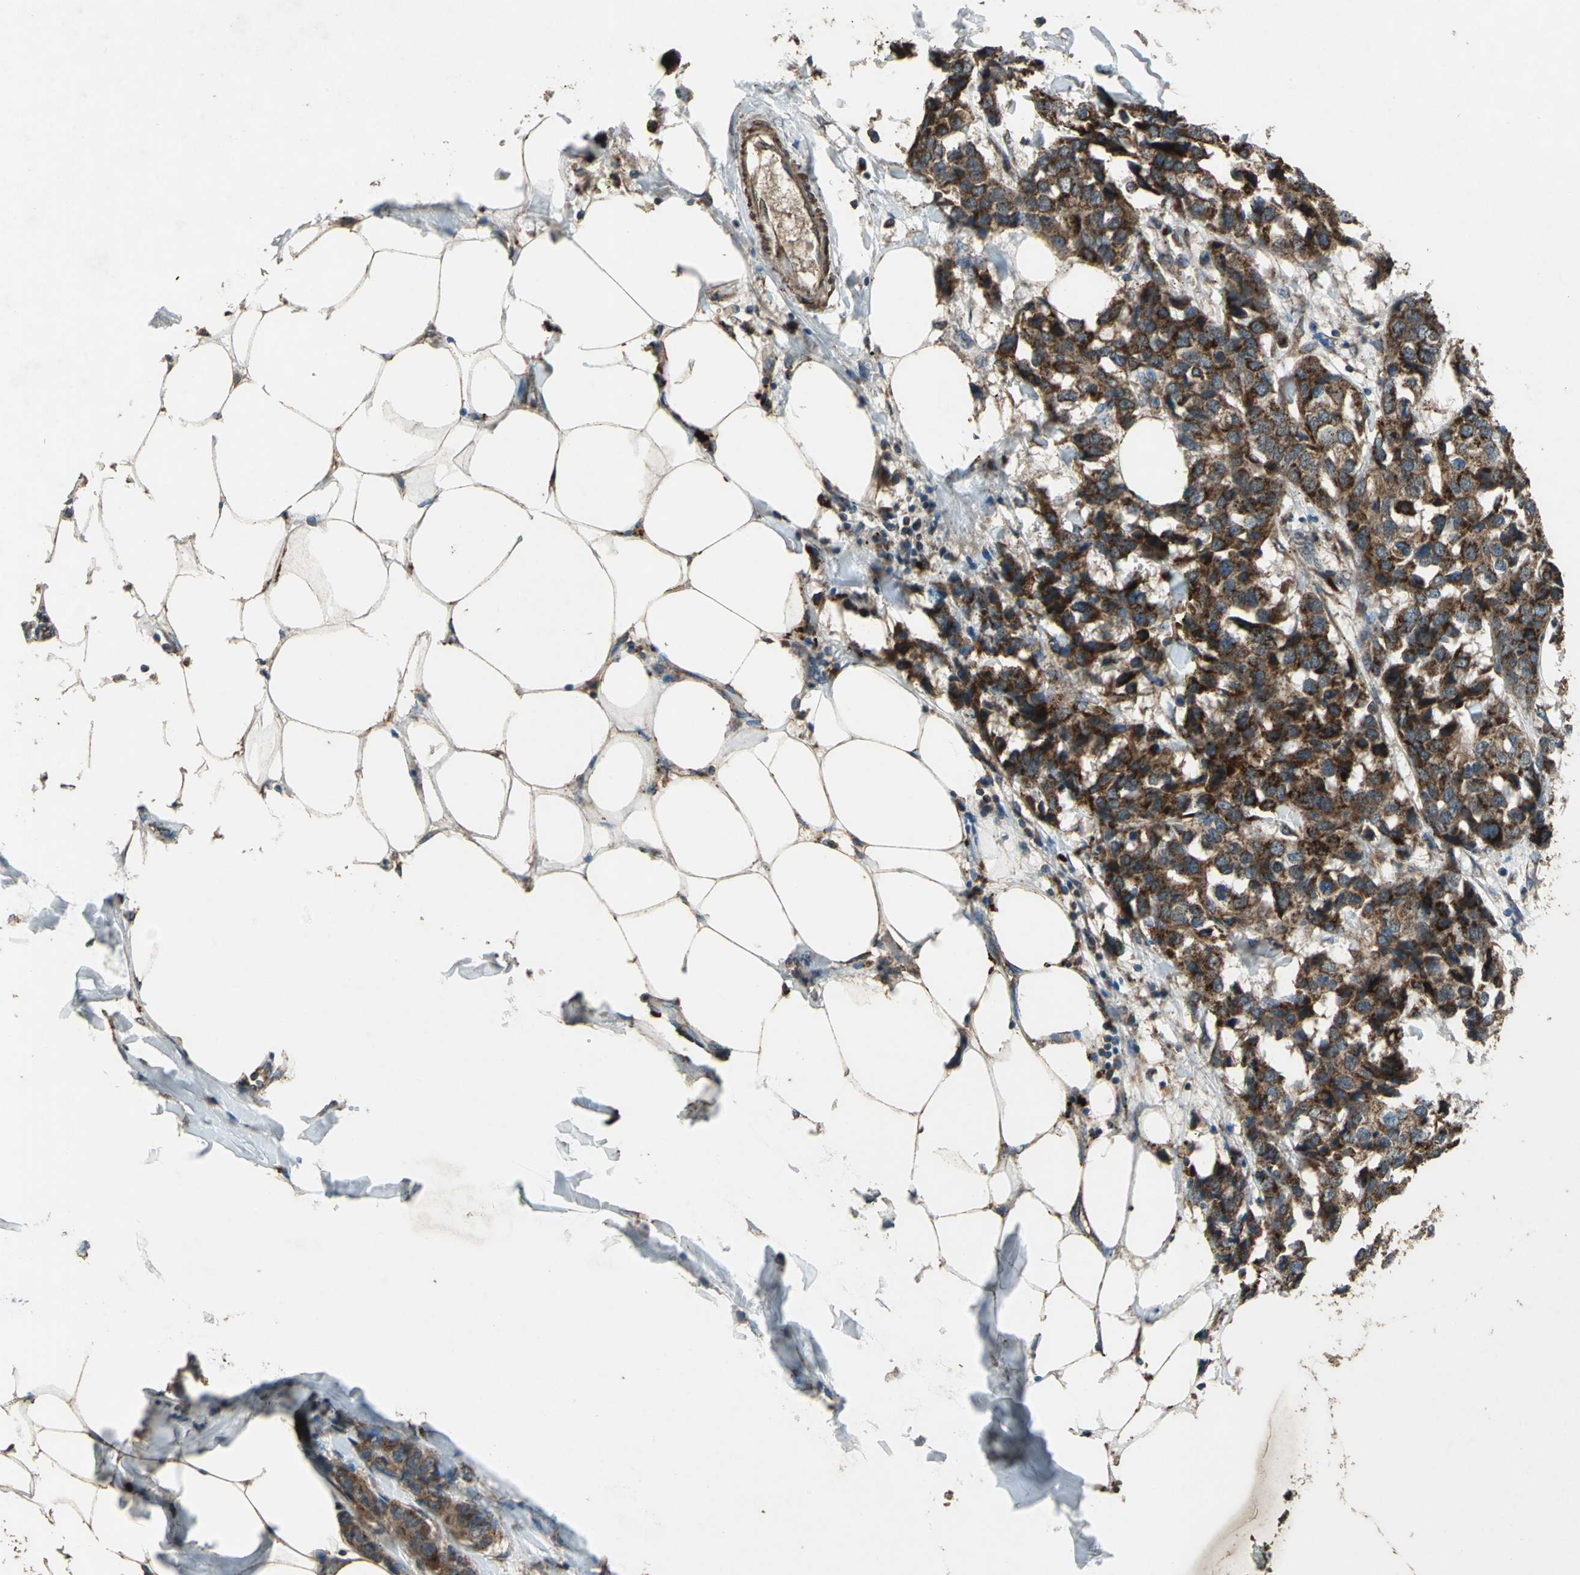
{"staining": {"intensity": "strong", "quantity": ">75%", "location": "cytoplasmic/membranous"}, "tissue": "breast cancer", "cell_type": "Tumor cells", "image_type": "cancer", "snomed": [{"axis": "morphology", "description": "Duct carcinoma"}, {"axis": "topography", "description": "Breast"}], "caption": "Breast cancer (intraductal carcinoma) tissue displays strong cytoplasmic/membranous positivity in about >75% of tumor cells", "gene": "POLRMT", "patient": {"sex": "female", "age": 80}}